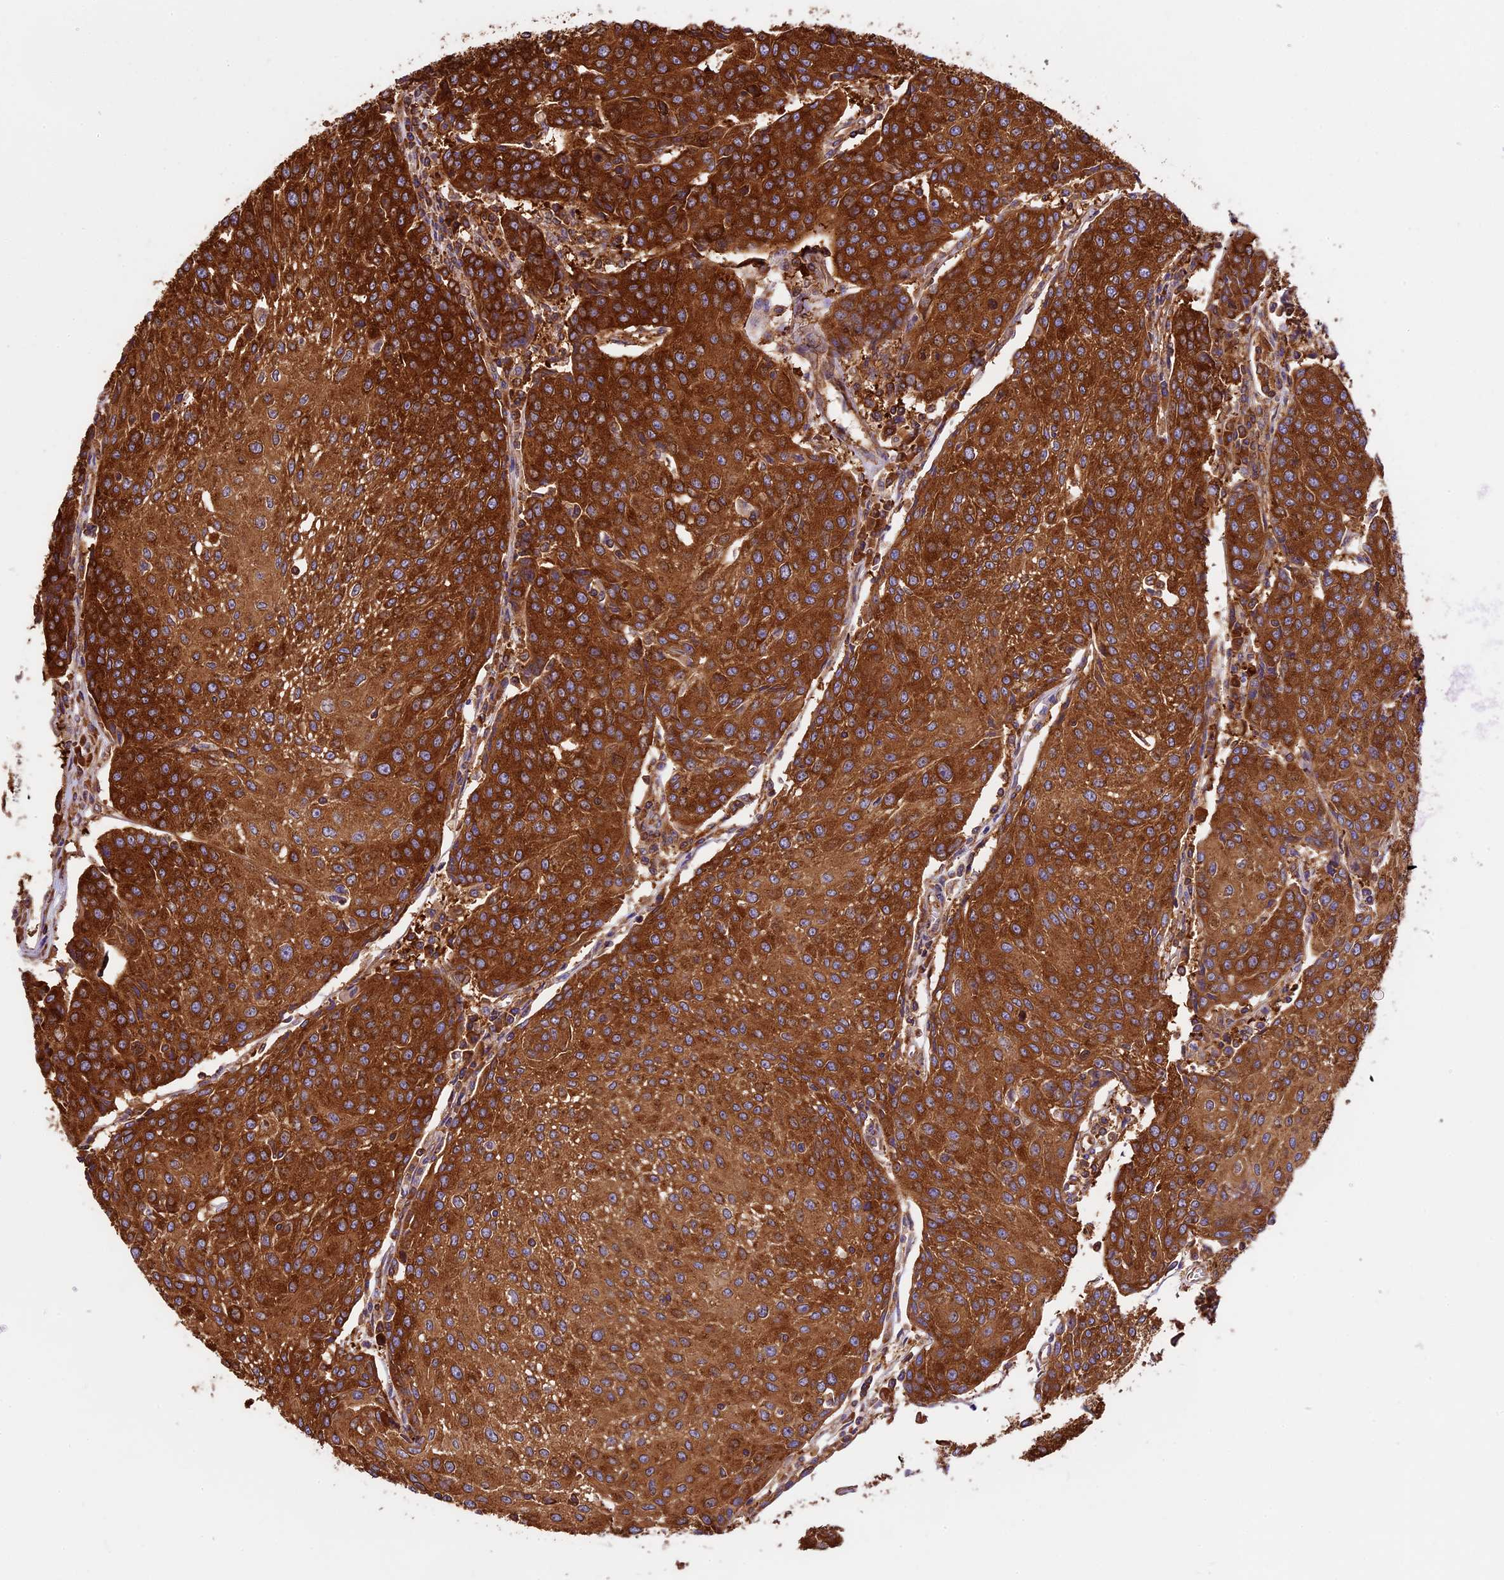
{"staining": {"intensity": "strong", "quantity": ">75%", "location": "cytoplasmic/membranous"}, "tissue": "urothelial cancer", "cell_type": "Tumor cells", "image_type": "cancer", "snomed": [{"axis": "morphology", "description": "Urothelial carcinoma, High grade"}, {"axis": "topography", "description": "Urinary bladder"}], "caption": "This is a histology image of immunohistochemistry (IHC) staining of high-grade urothelial carcinoma, which shows strong expression in the cytoplasmic/membranous of tumor cells.", "gene": "KARS1", "patient": {"sex": "female", "age": 85}}